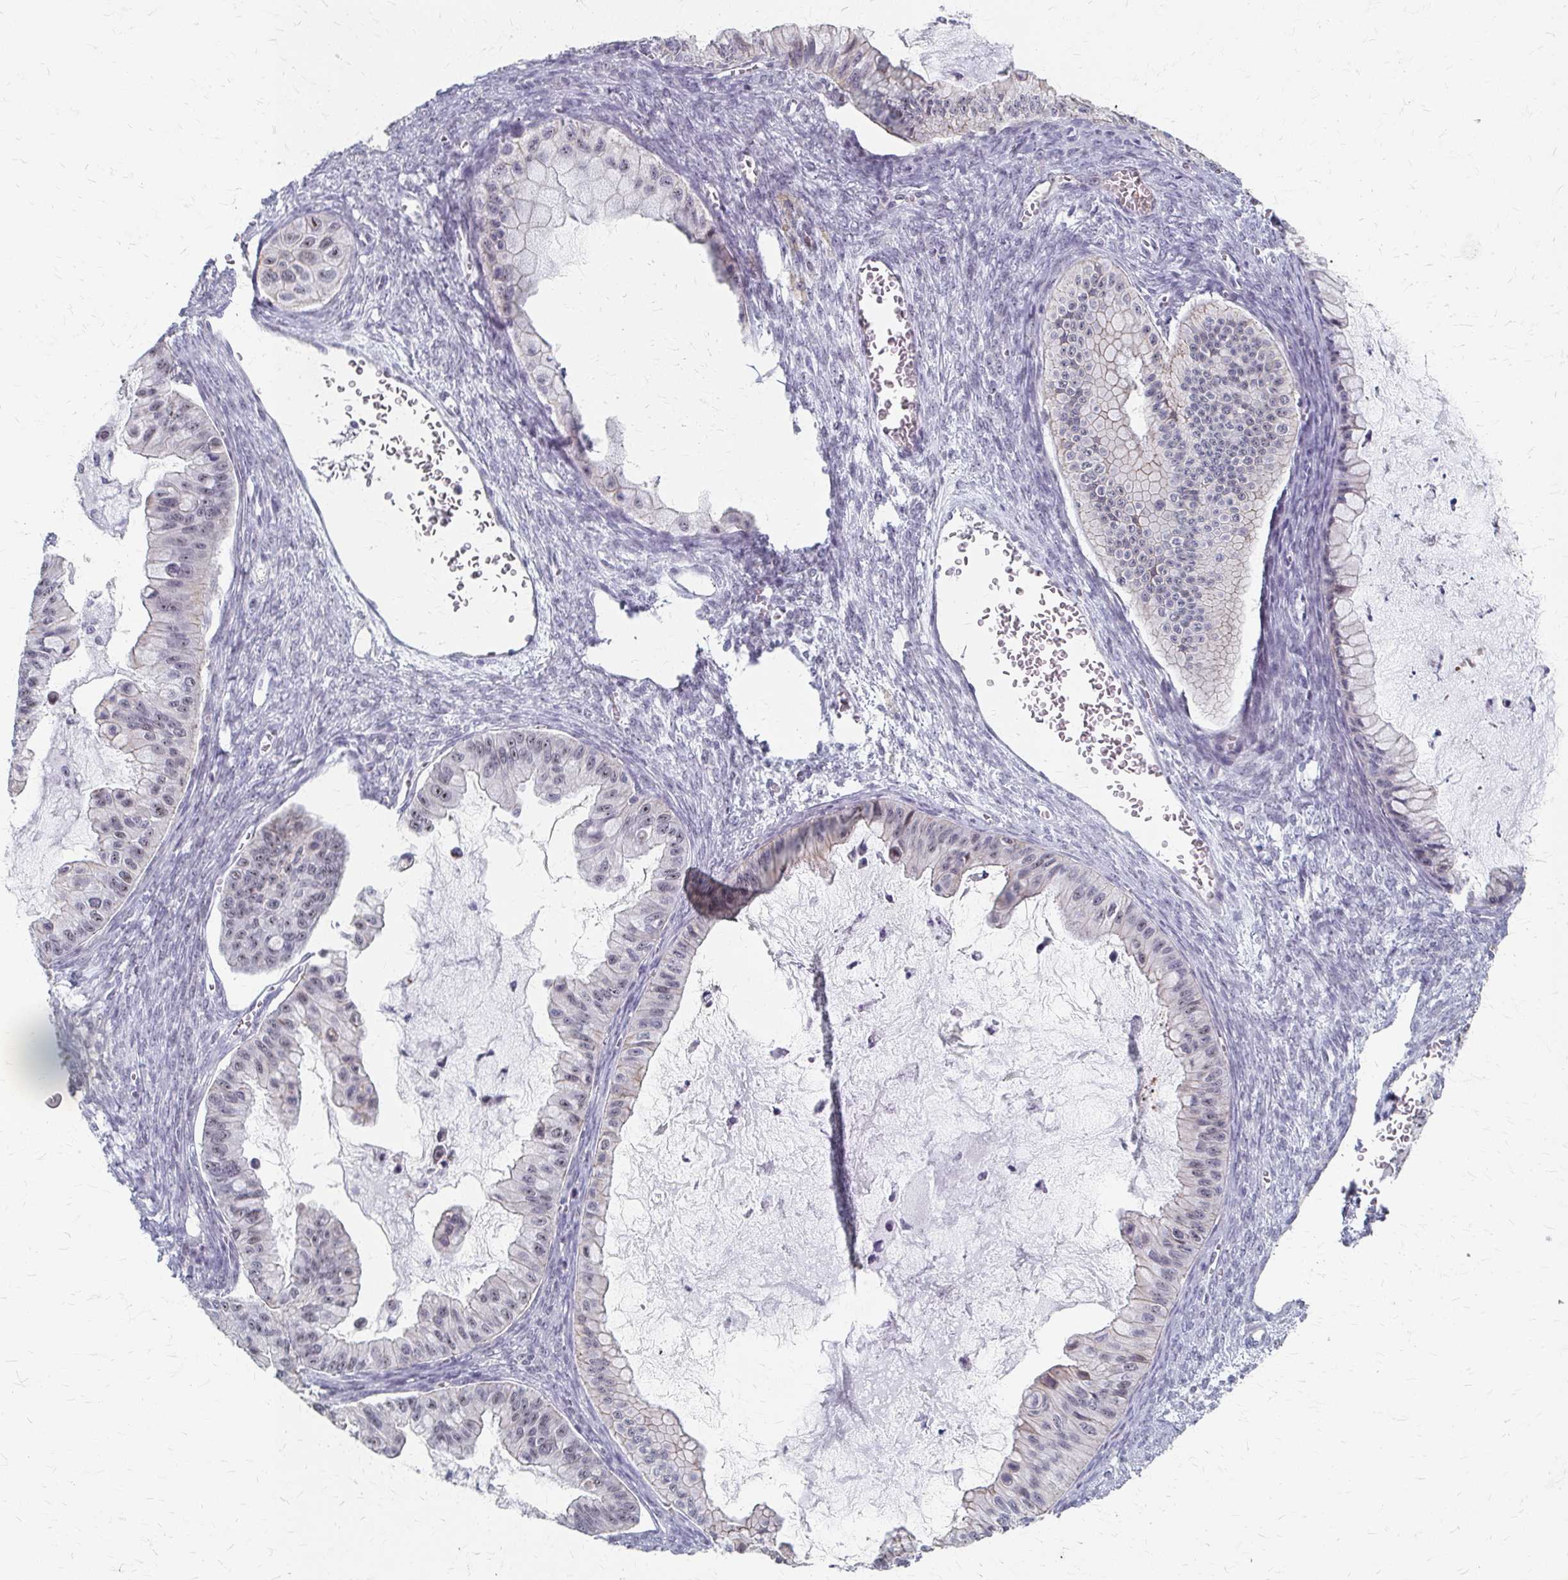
{"staining": {"intensity": "weak", "quantity": "25%-75%", "location": "nuclear"}, "tissue": "ovarian cancer", "cell_type": "Tumor cells", "image_type": "cancer", "snomed": [{"axis": "morphology", "description": "Cystadenocarcinoma, mucinous, NOS"}, {"axis": "topography", "description": "Ovary"}], "caption": "Protein staining displays weak nuclear positivity in about 25%-75% of tumor cells in mucinous cystadenocarcinoma (ovarian). The staining was performed using DAB (3,3'-diaminobenzidine), with brown indicating positive protein expression. Nuclei are stained blue with hematoxylin.", "gene": "PES1", "patient": {"sex": "female", "age": 72}}